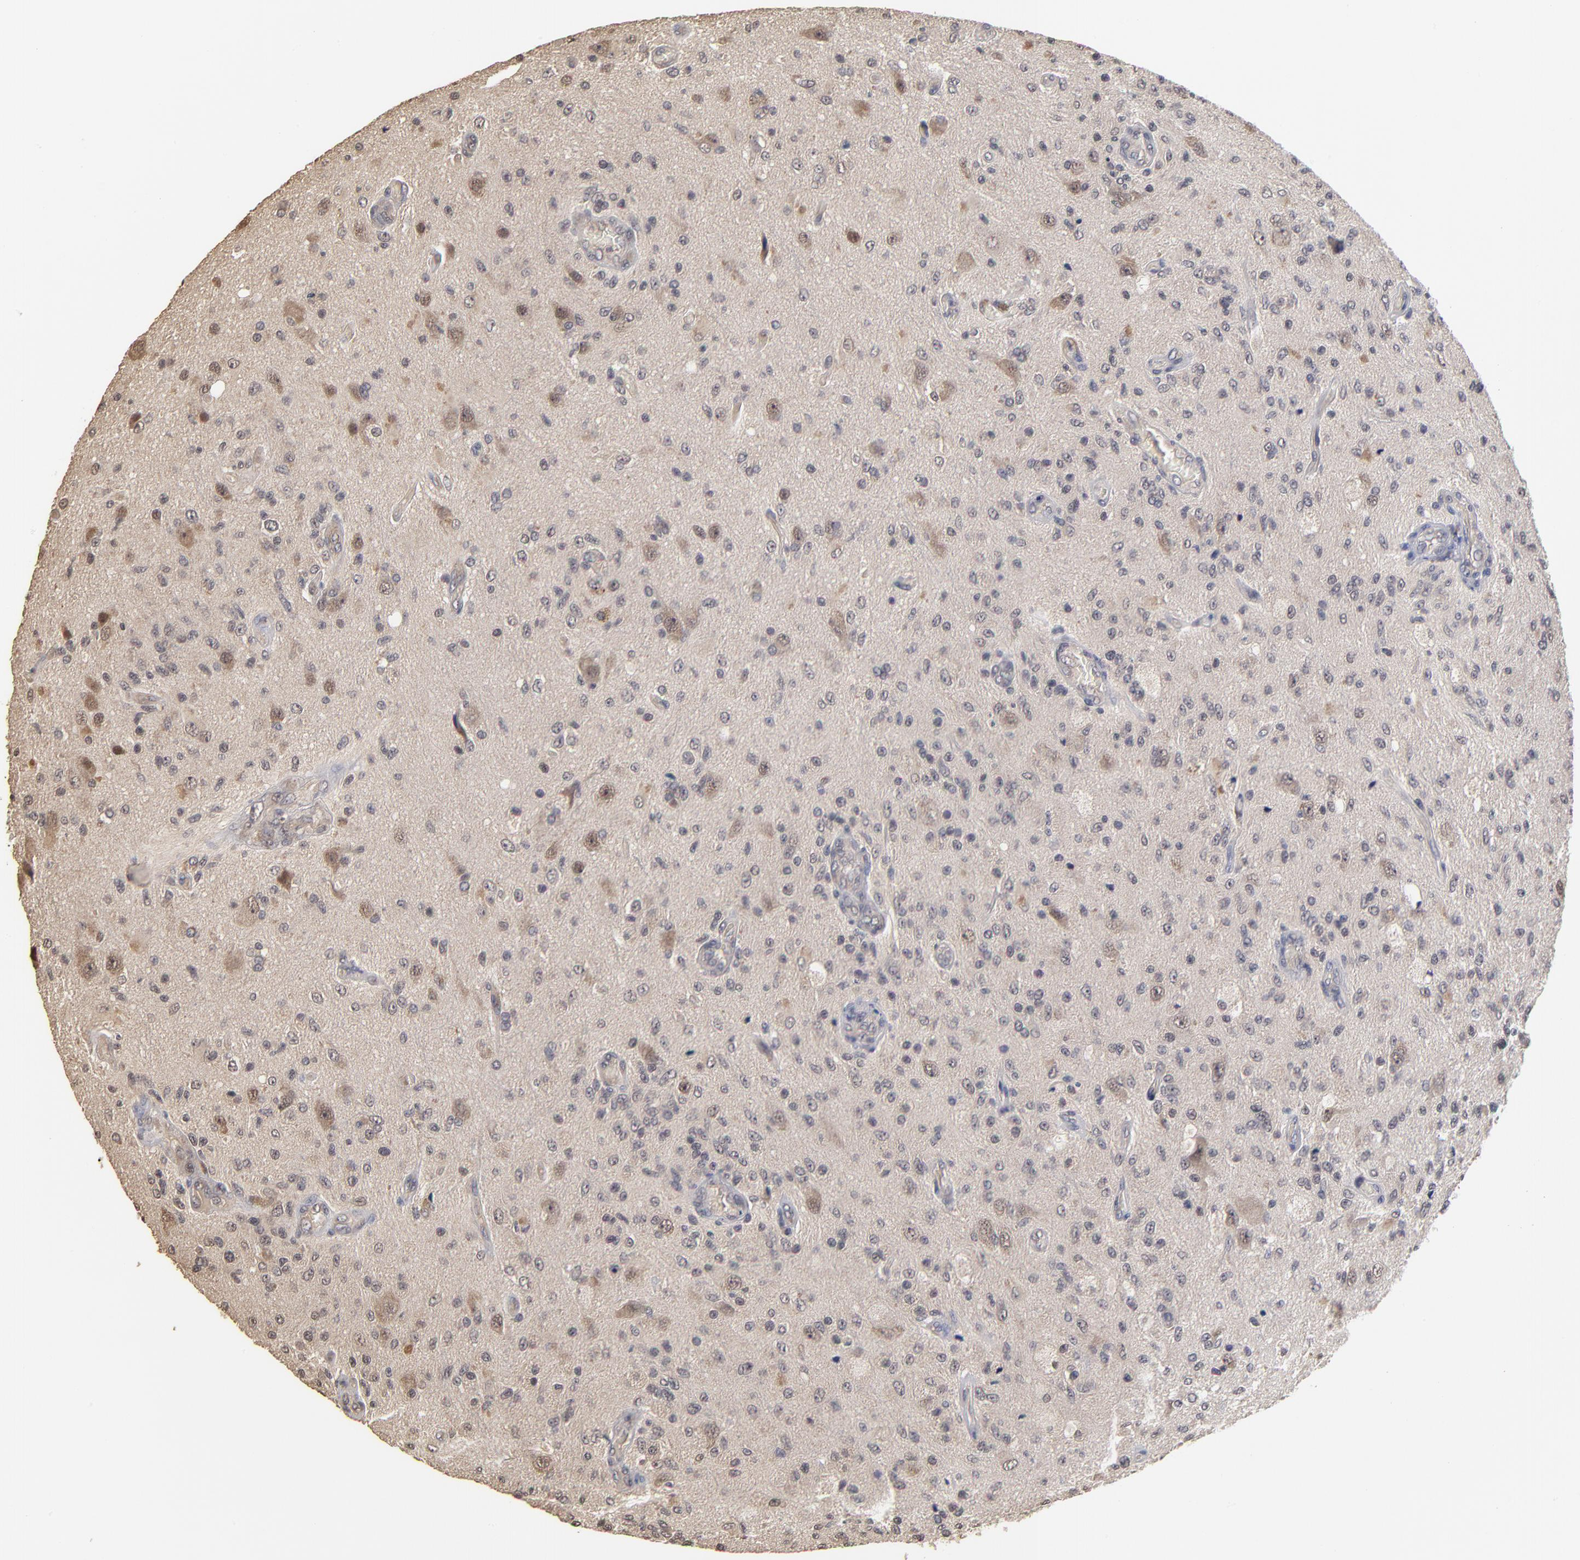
{"staining": {"intensity": "weak", "quantity": "<25%", "location": "cytoplasmic/membranous"}, "tissue": "glioma", "cell_type": "Tumor cells", "image_type": "cancer", "snomed": [{"axis": "morphology", "description": "Normal tissue, NOS"}, {"axis": "morphology", "description": "Glioma, malignant, High grade"}, {"axis": "topography", "description": "Cerebral cortex"}], "caption": "DAB immunohistochemical staining of malignant glioma (high-grade) demonstrates no significant staining in tumor cells. (DAB immunohistochemistry visualized using brightfield microscopy, high magnification).", "gene": "ASB8", "patient": {"sex": "male", "age": 77}}